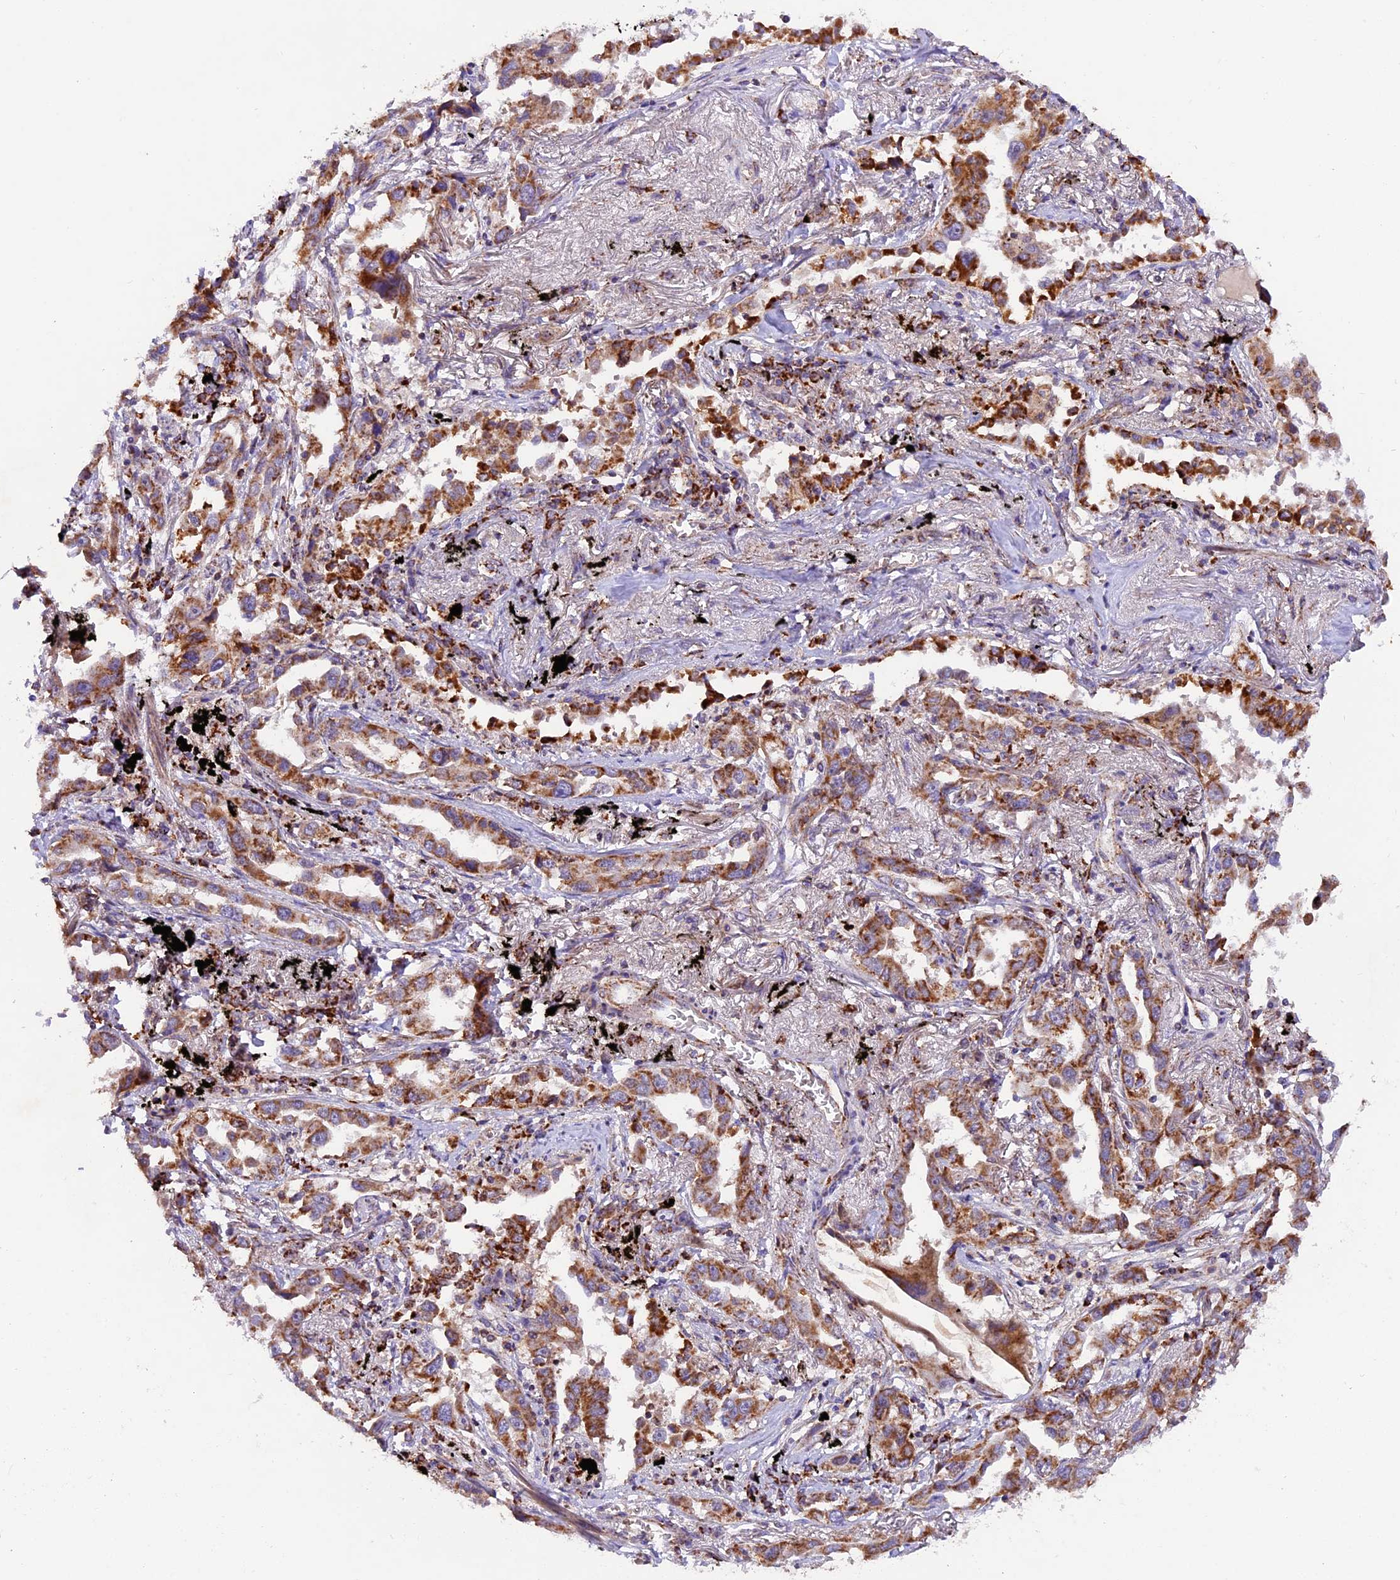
{"staining": {"intensity": "strong", "quantity": ">75%", "location": "cytoplasmic/membranous"}, "tissue": "lung cancer", "cell_type": "Tumor cells", "image_type": "cancer", "snomed": [{"axis": "morphology", "description": "Adenocarcinoma, NOS"}, {"axis": "topography", "description": "Lung"}], "caption": "Lung adenocarcinoma stained for a protein (brown) displays strong cytoplasmic/membranous positive staining in about >75% of tumor cells.", "gene": "NDUFA8", "patient": {"sex": "male", "age": 67}}